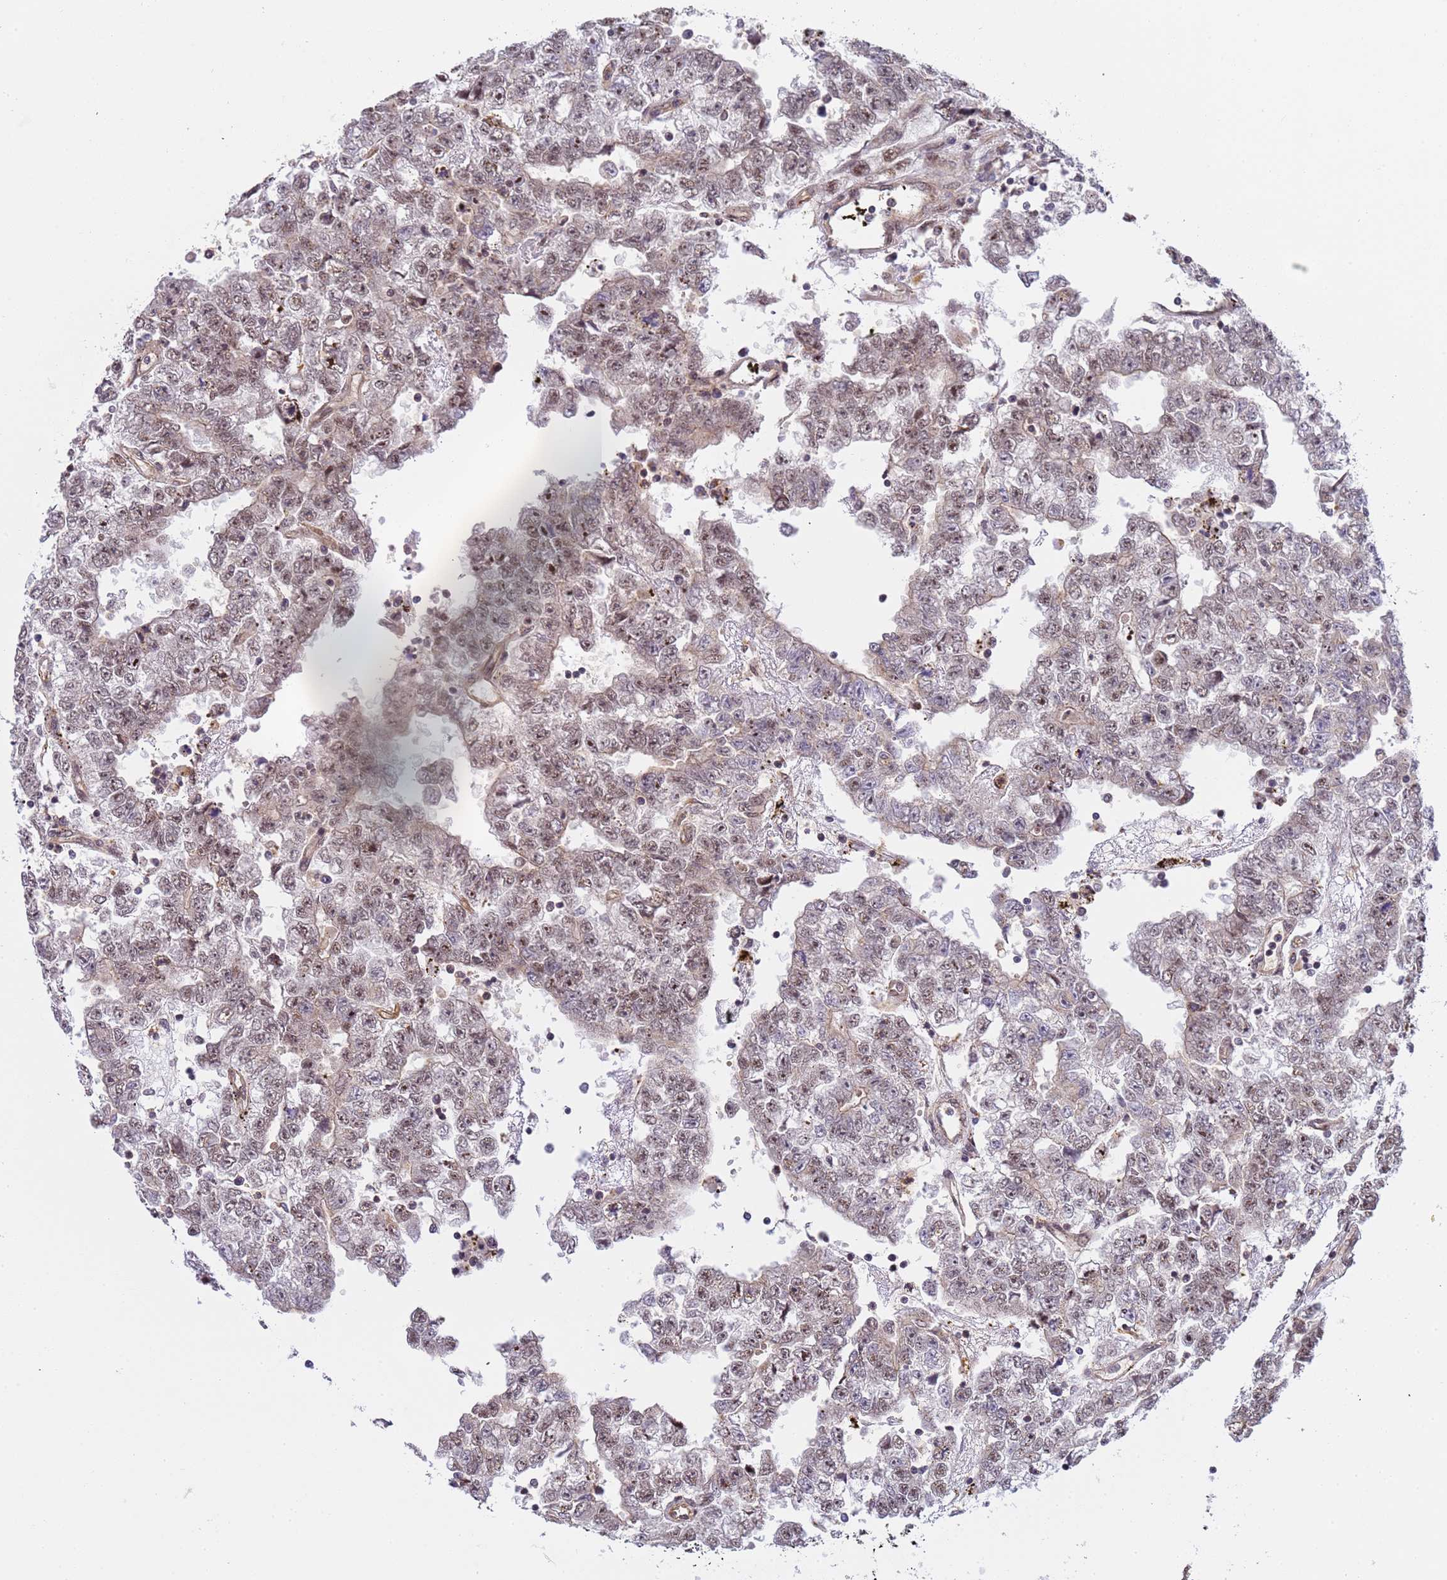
{"staining": {"intensity": "weak", "quantity": "25%-75%", "location": "nuclear"}, "tissue": "testis cancer", "cell_type": "Tumor cells", "image_type": "cancer", "snomed": [{"axis": "morphology", "description": "Carcinoma, Embryonal, NOS"}, {"axis": "topography", "description": "Testis"}], "caption": "High-power microscopy captured an IHC histopathology image of testis cancer, revealing weak nuclear staining in about 25%-75% of tumor cells.", "gene": "EMC2", "patient": {"sex": "male", "age": 25}}